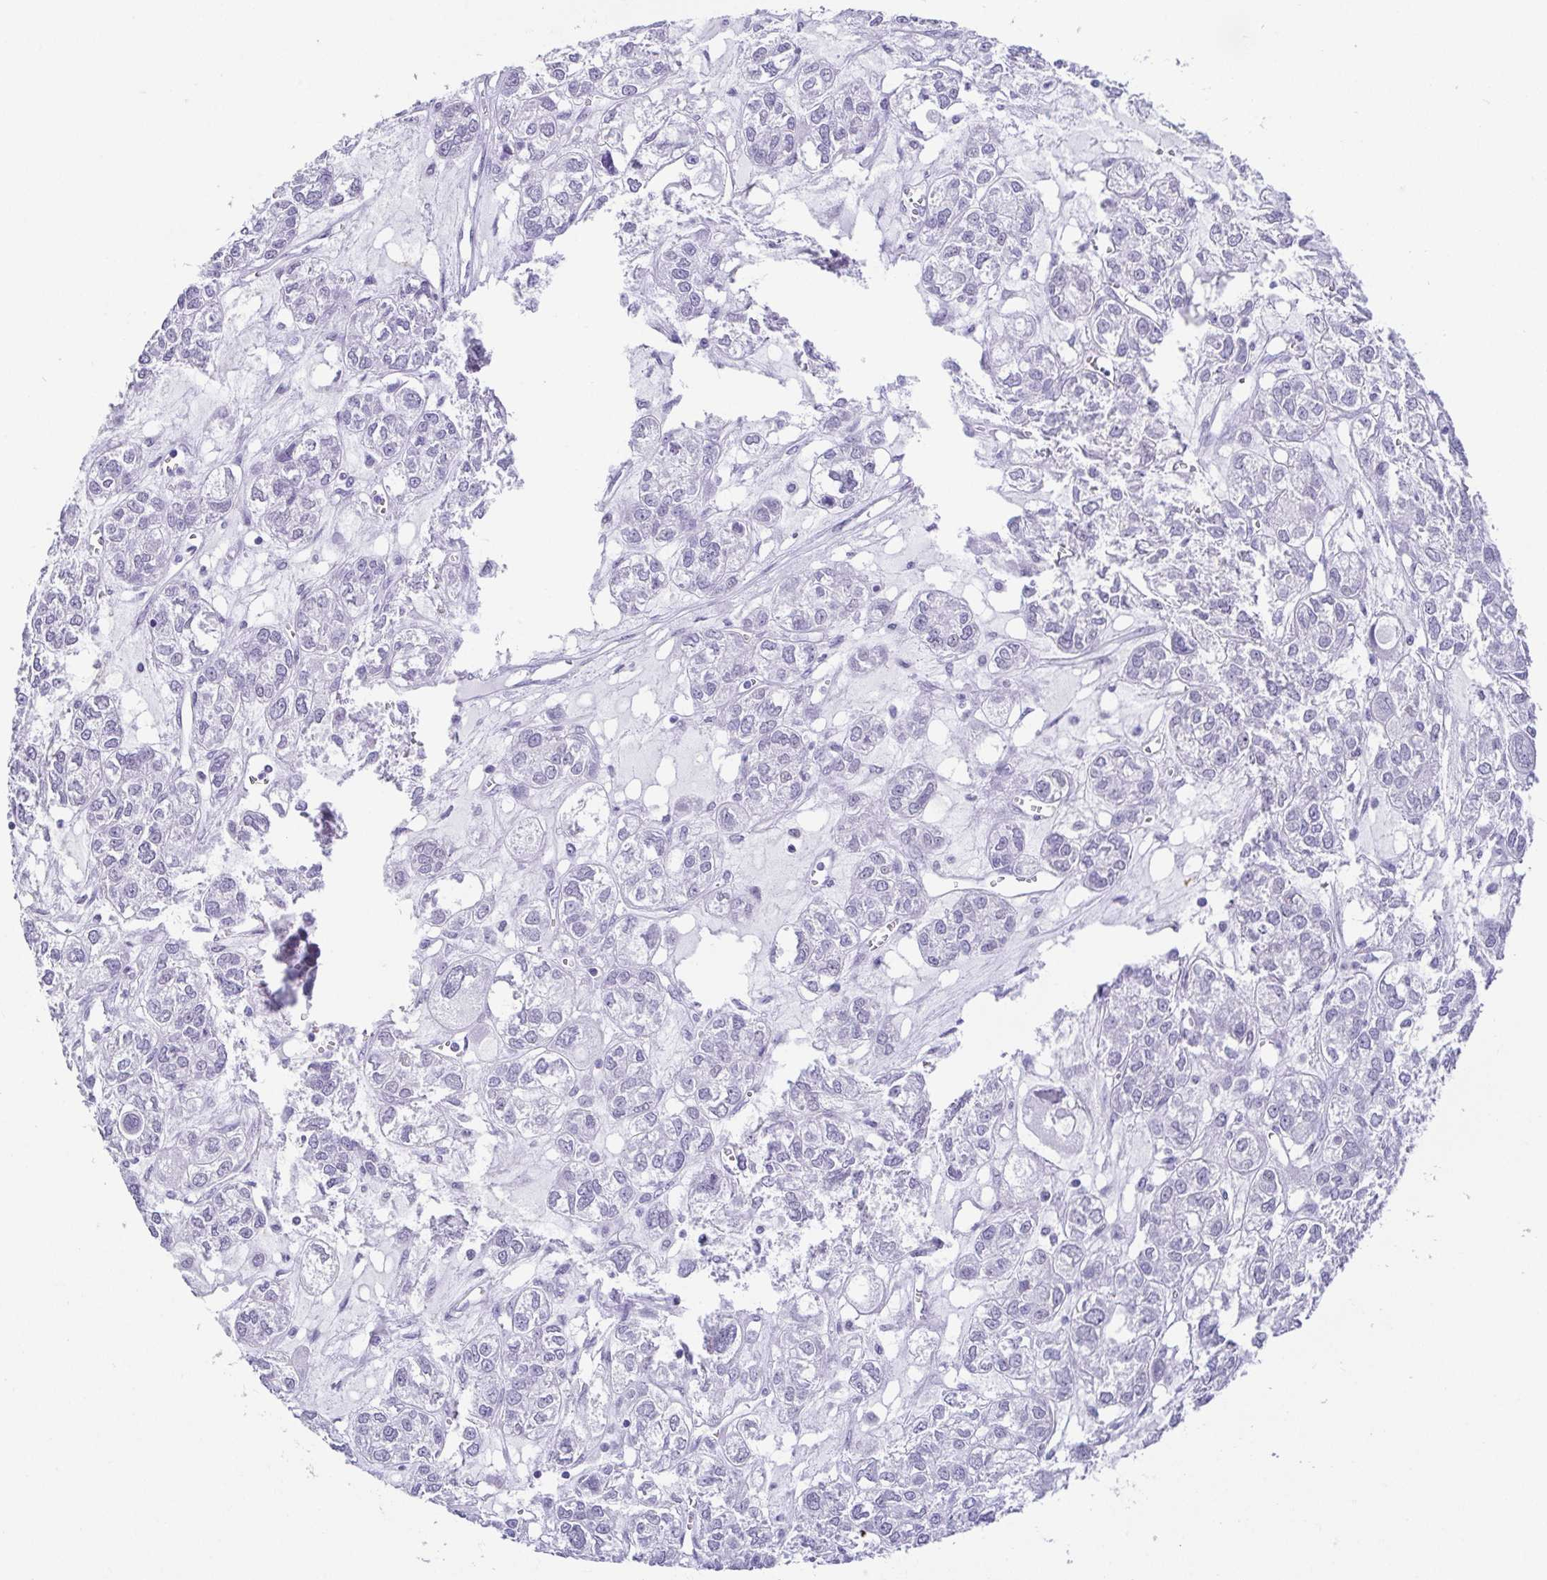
{"staining": {"intensity": "negative", "quantity": "none", "location": "none"}, "tissue": "ovarian cancer", "cell_type": "Tumor cells", "image_type": "cancer", "snomed": [{"axis": "morphology", "description": "Carcinoma, endometroid"}, {"axis": "topography", "description": "Ovary"}], "caption": "Photomicrograph shows no protein staining in tumor cells of ovarian cancer (endometroid carcinoma) tissue. (DAB (3,3'-diaminobenzidine) immunohistochemistry with hematoxylin counter stain).", "gene": "ESX1", "patient": {"sex": "female", "age": 64}}